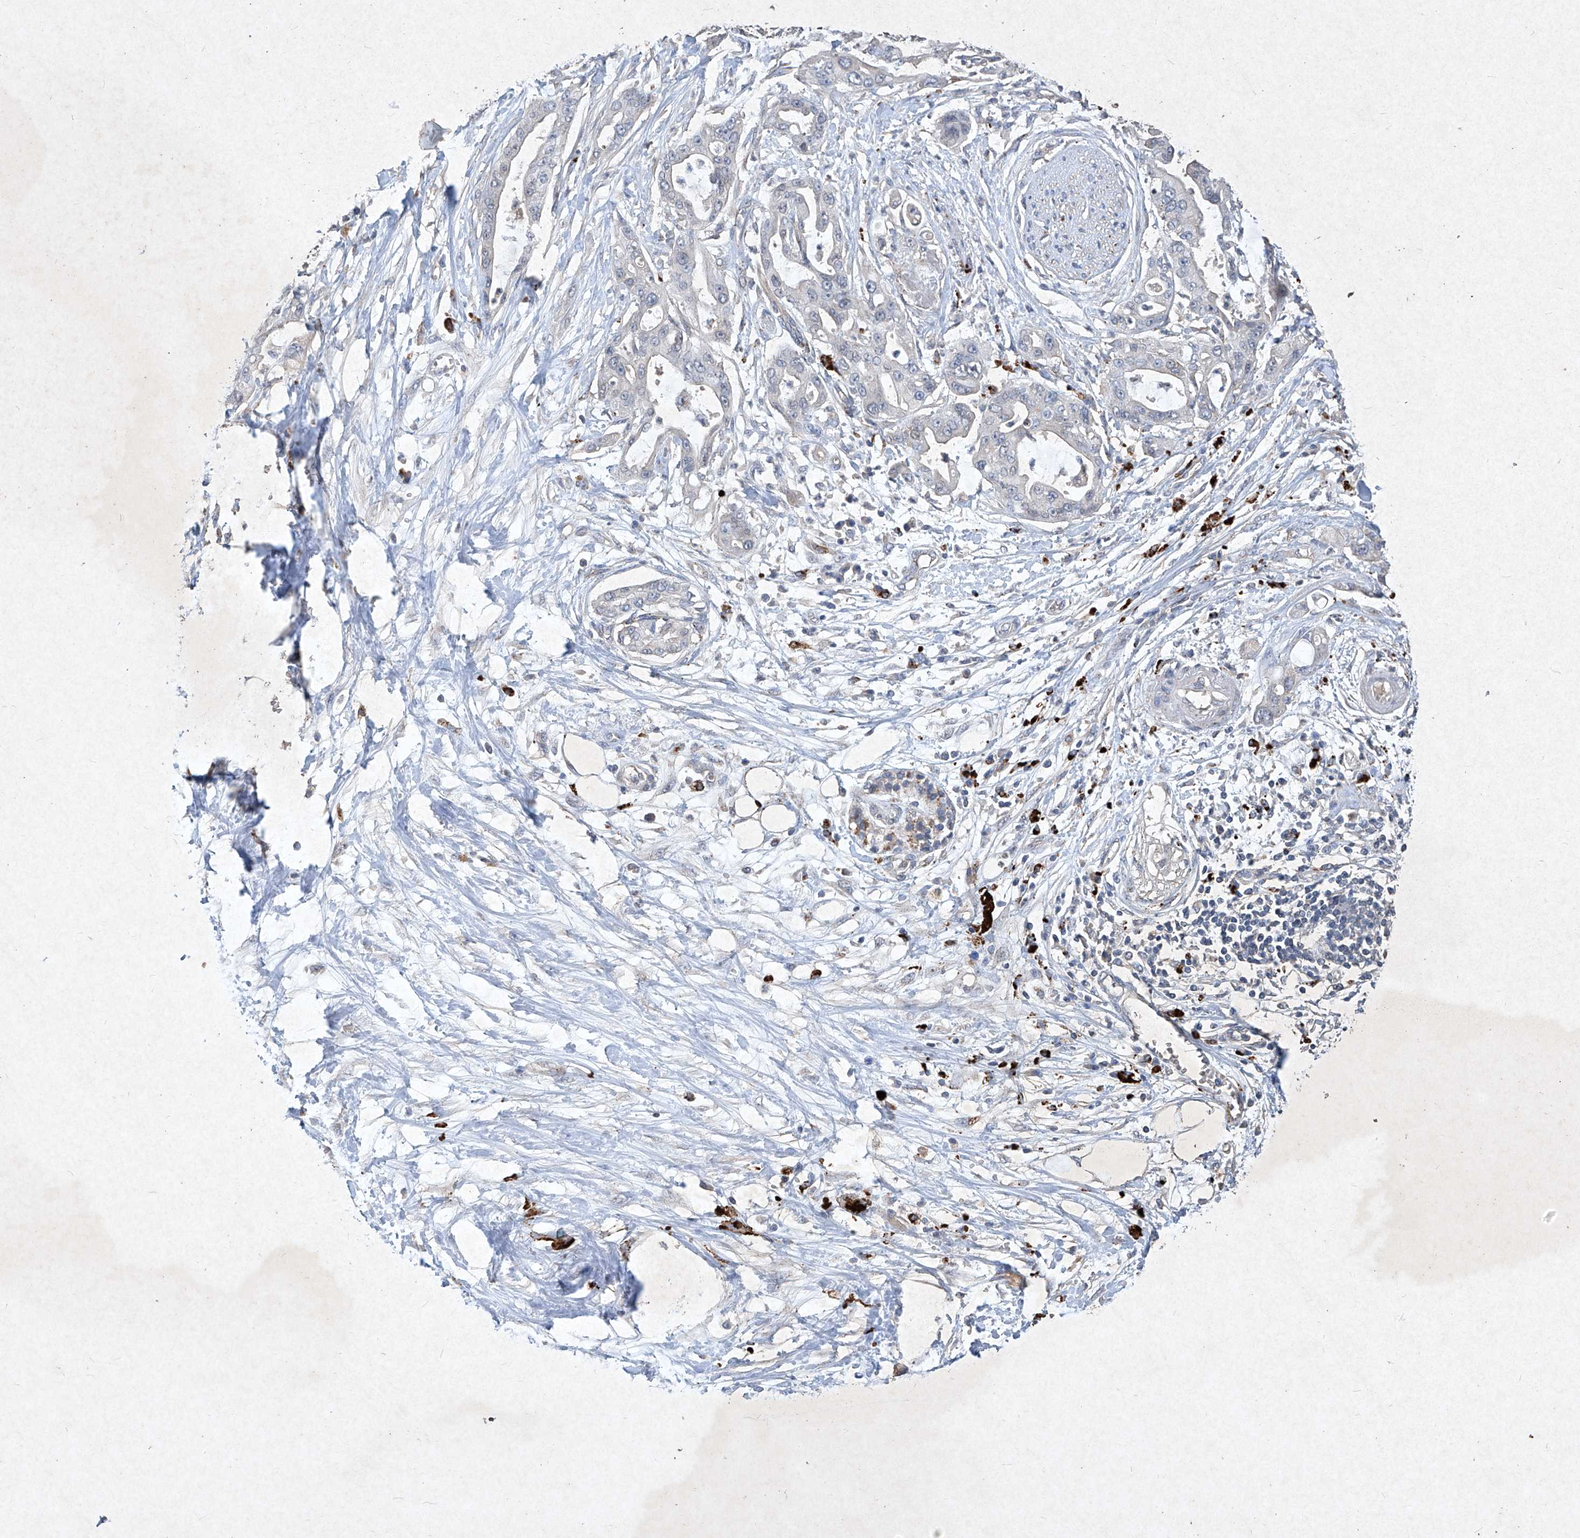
{"staining": {"intensity": "negative", "quantity": "none", "location": "none"}, "tissue": "pancreatic cancer", "cell_type": "Tumor cells", "image_type": "cancer", "snomed": [{"axis": "morphology", "description": "Adenocarcinoma, NOS"}, {"axis": "topography", "description": "Pancreas"}], "caption": "Immunohistochemical staining of pancreatic cancer (adenocarcinoma) displays no significant staining in tumor cells.", "gene": "MED16", "patient": {"sex": "male", "age": 68}}